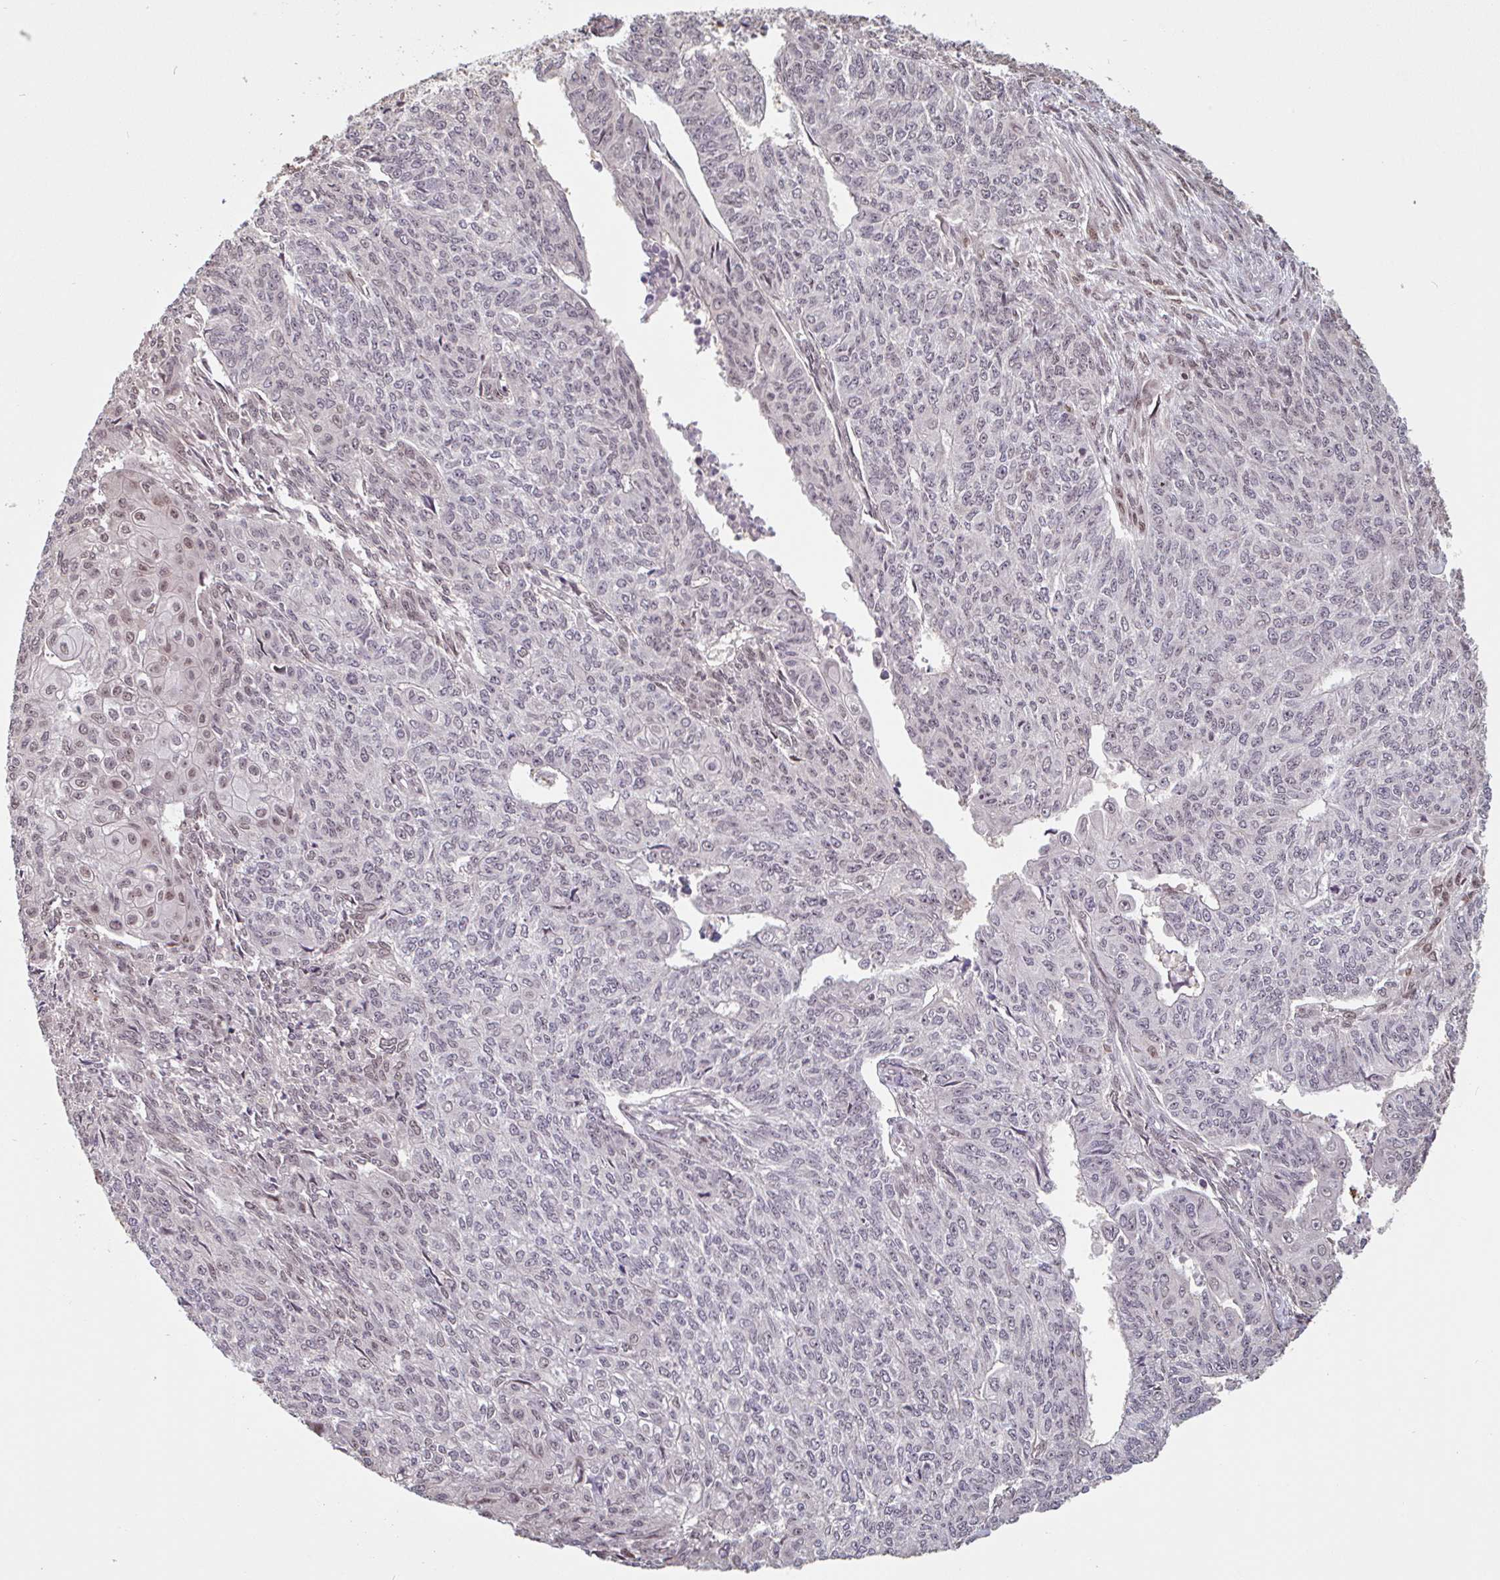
{"staining": {"intensity": "weak", "quantity": "25%-75%", "location": "nuclear"}, "tissue": "endometrial cancer", "cell_type": "Tumor cells", "image_type": "cancer", "snomed": [{"axis": "morphology", "description": "Adenocarcinoma, NOS"}, {"axis": "topography", "description": "Endometrium"}], "caption": "Adenocarcinoma (endometrial) tissue demonstrates weak nuclear positivity in about 25%-75% of tumor cells", "gene": "DR1", "patient": {"sex": "female", "age": 32}}